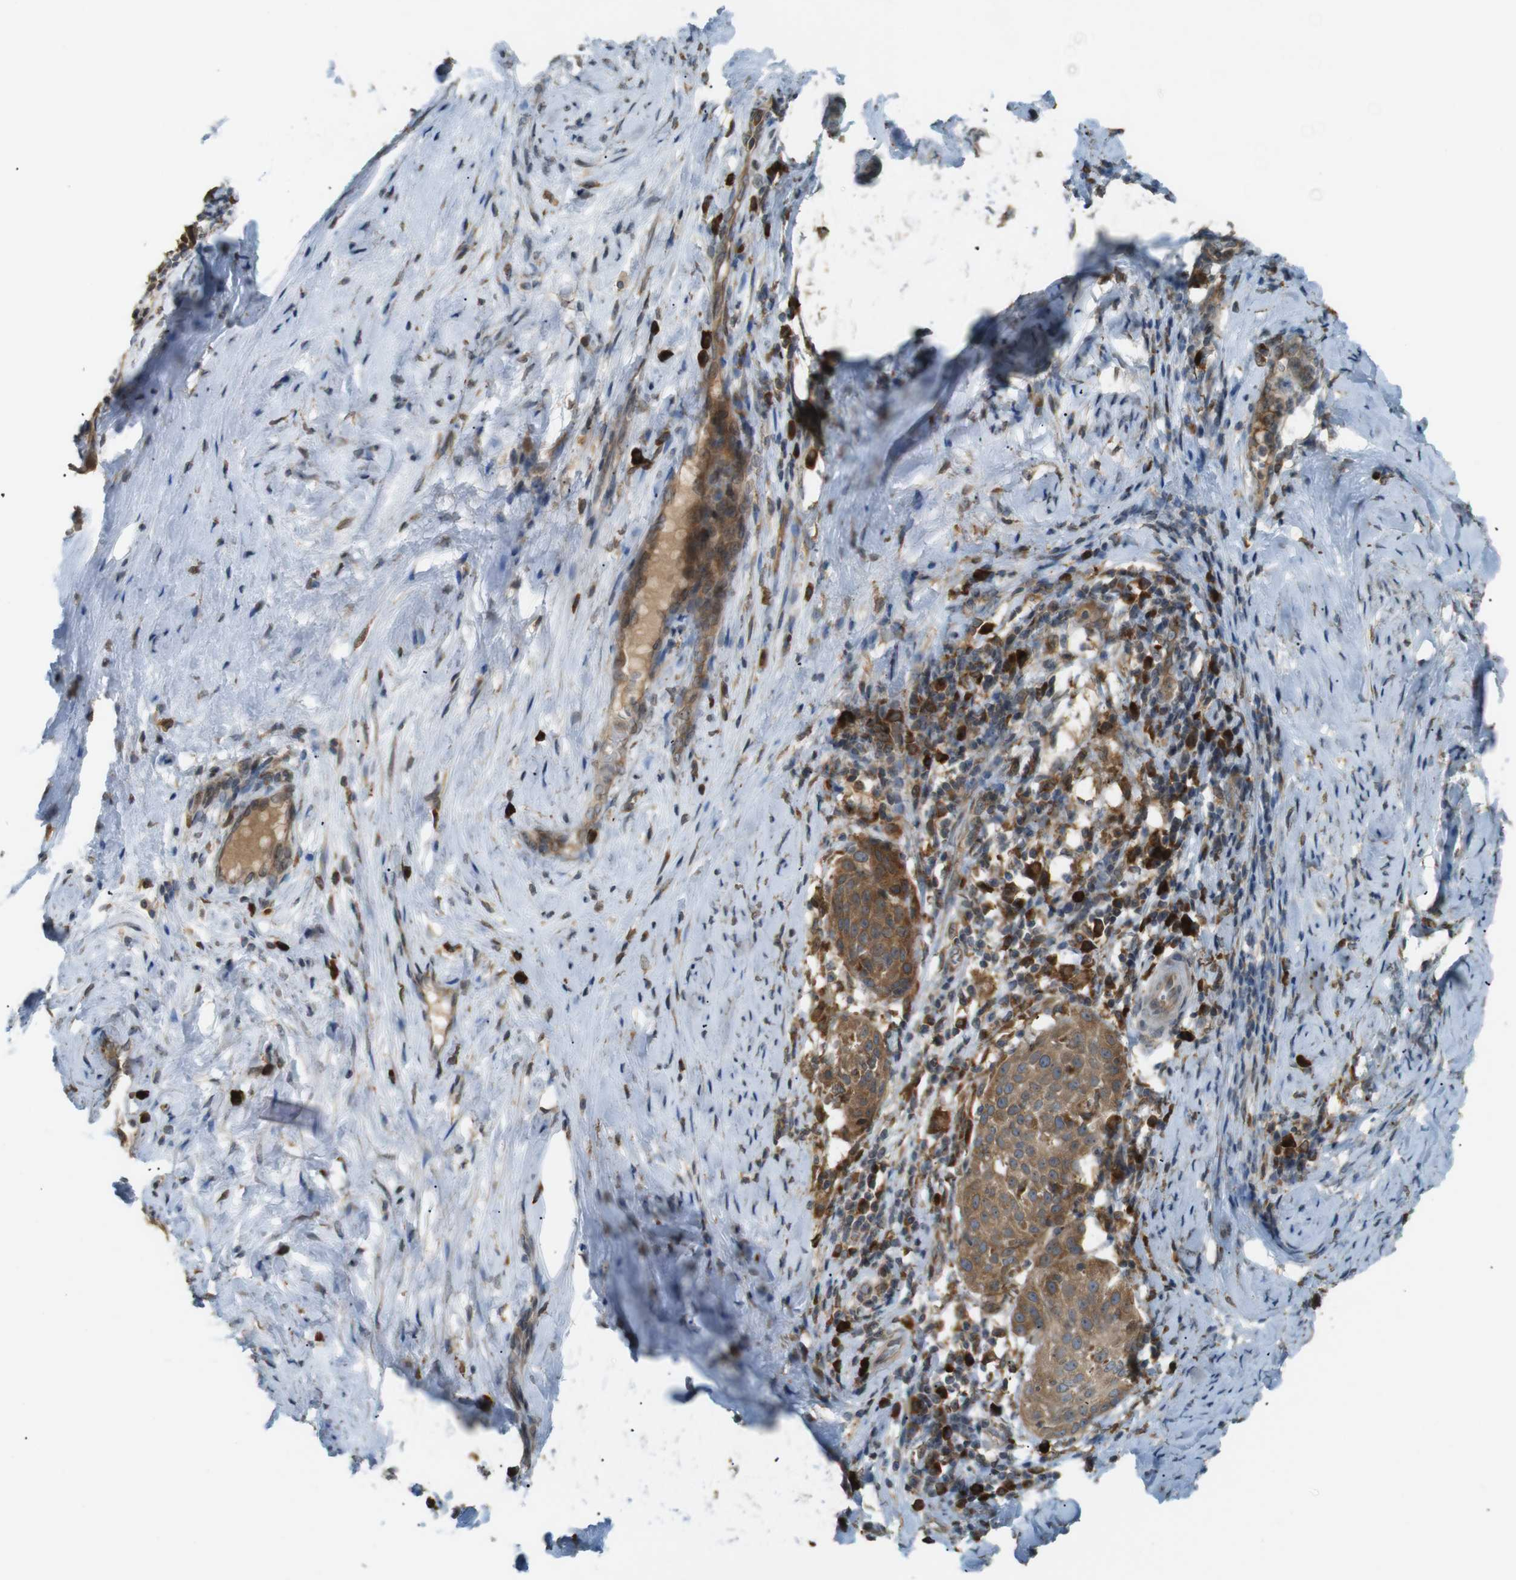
{"staining": {"intensity": "moderate", "quantity": ">75%", "location": "cytoplasmic/membranous"}, "tissue": "cervical cancer", "cell_type": "Tumor cells", "image_type": "cancer", "snomed": [{"axis": "morphology", "description": "Squamous cell carcinoma, NOS"}, {"axis": "topography", "description": "Cervix"}], "caption": "IHC (DAB (3,3'-diaminobenzidine)) staining of cervical cancer exhibits moderate cytoplasmic/membranous protein staining in about >75% of tumor cells.", "gene": "TMED4", "patient": {"sex": "female", "age": 51}}